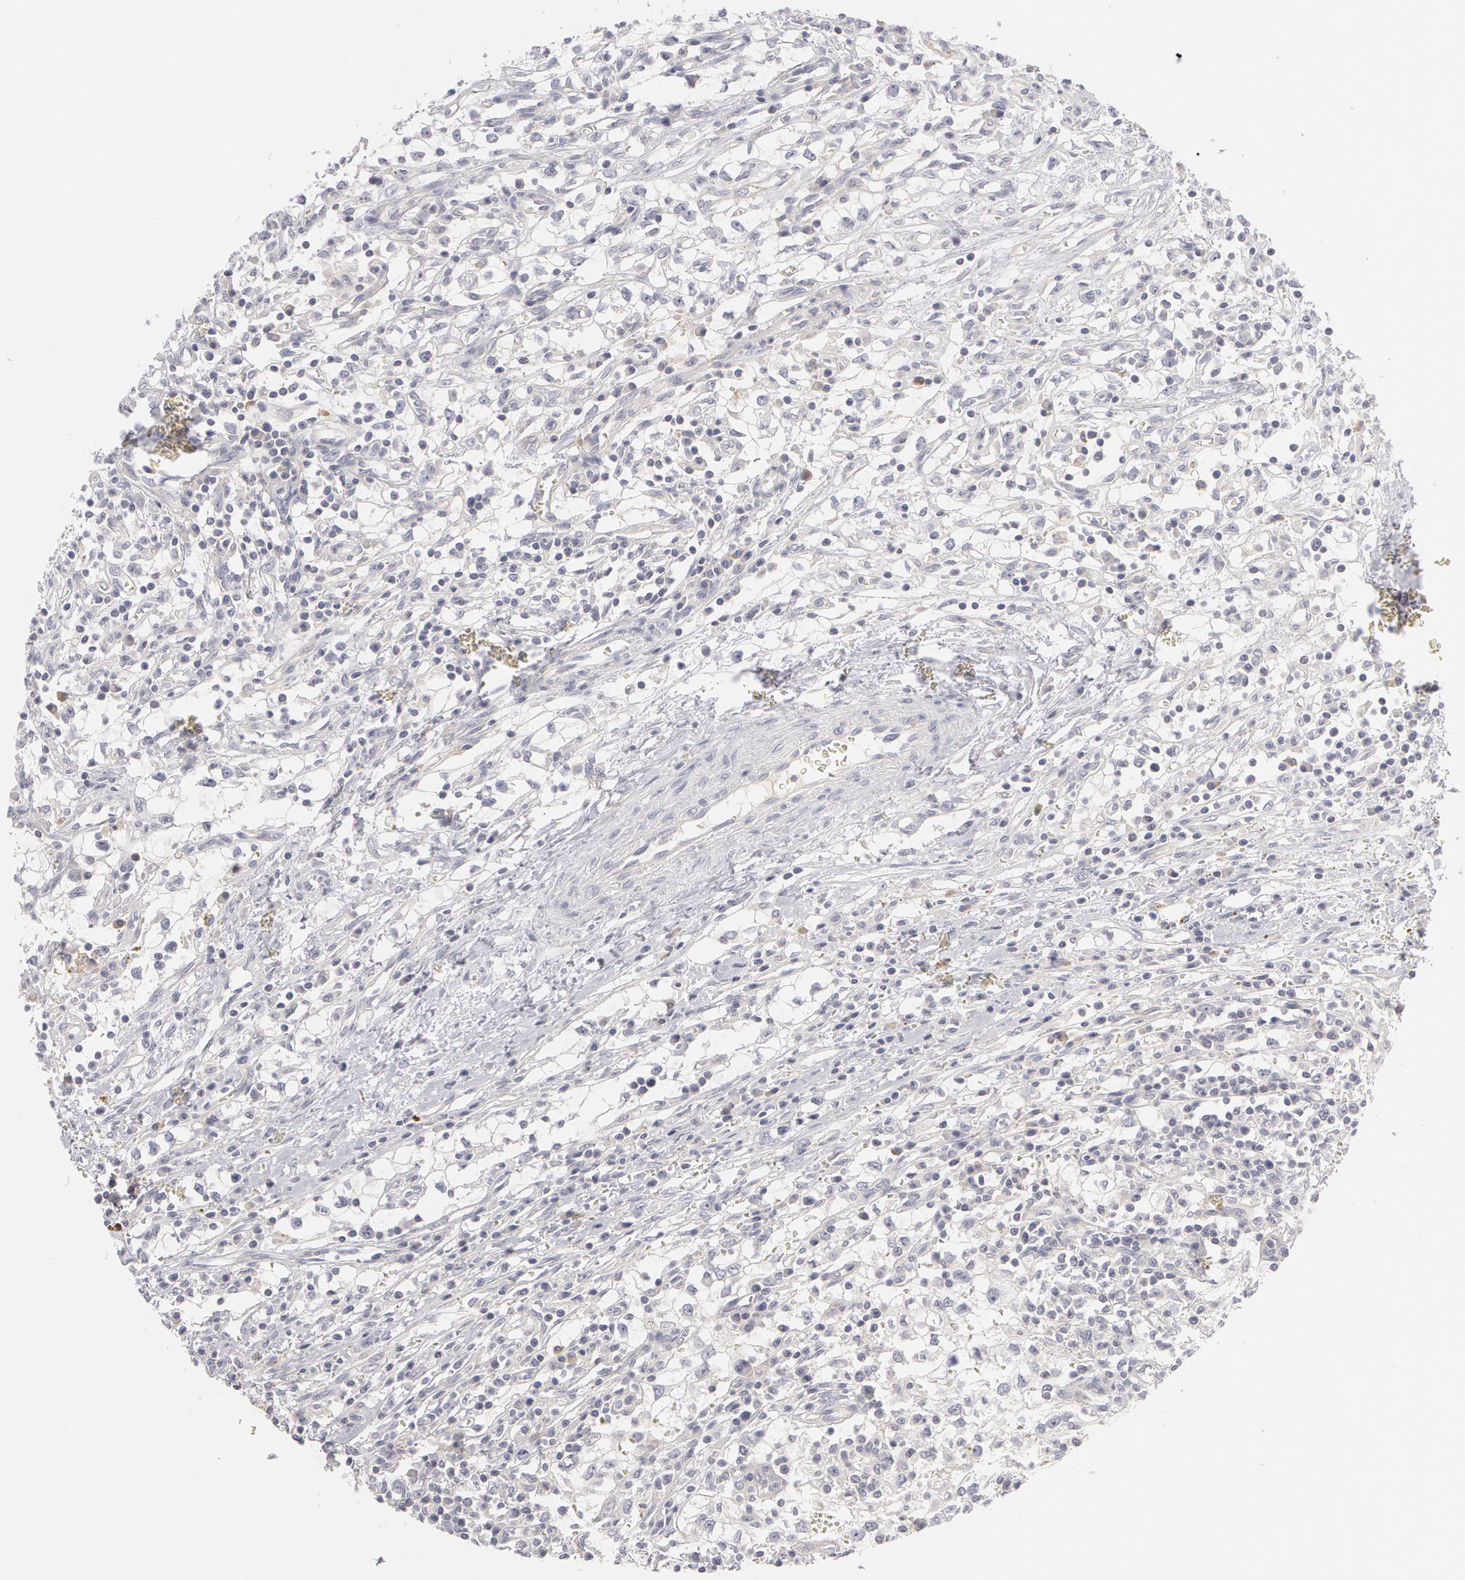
{"staining": {"intensity": "negative", "quantity": "none", "location": "none"}, "tissue": "renal cancer", "cell_type": "Tumor cells", "image_type": "cancer", "snomed": [{"axis": "morphology", "description": "Adenocarcinoma, NOS"}, {"axis": "topography", "description": "Kidney"}], "caption": "This is an immunohistochemistry (IHC) micrograph of renal adenocarcinoma. There is no staining in tumor cells.", "gene": "ABCB1", "patient": {"sex": "male", "age": 82}}